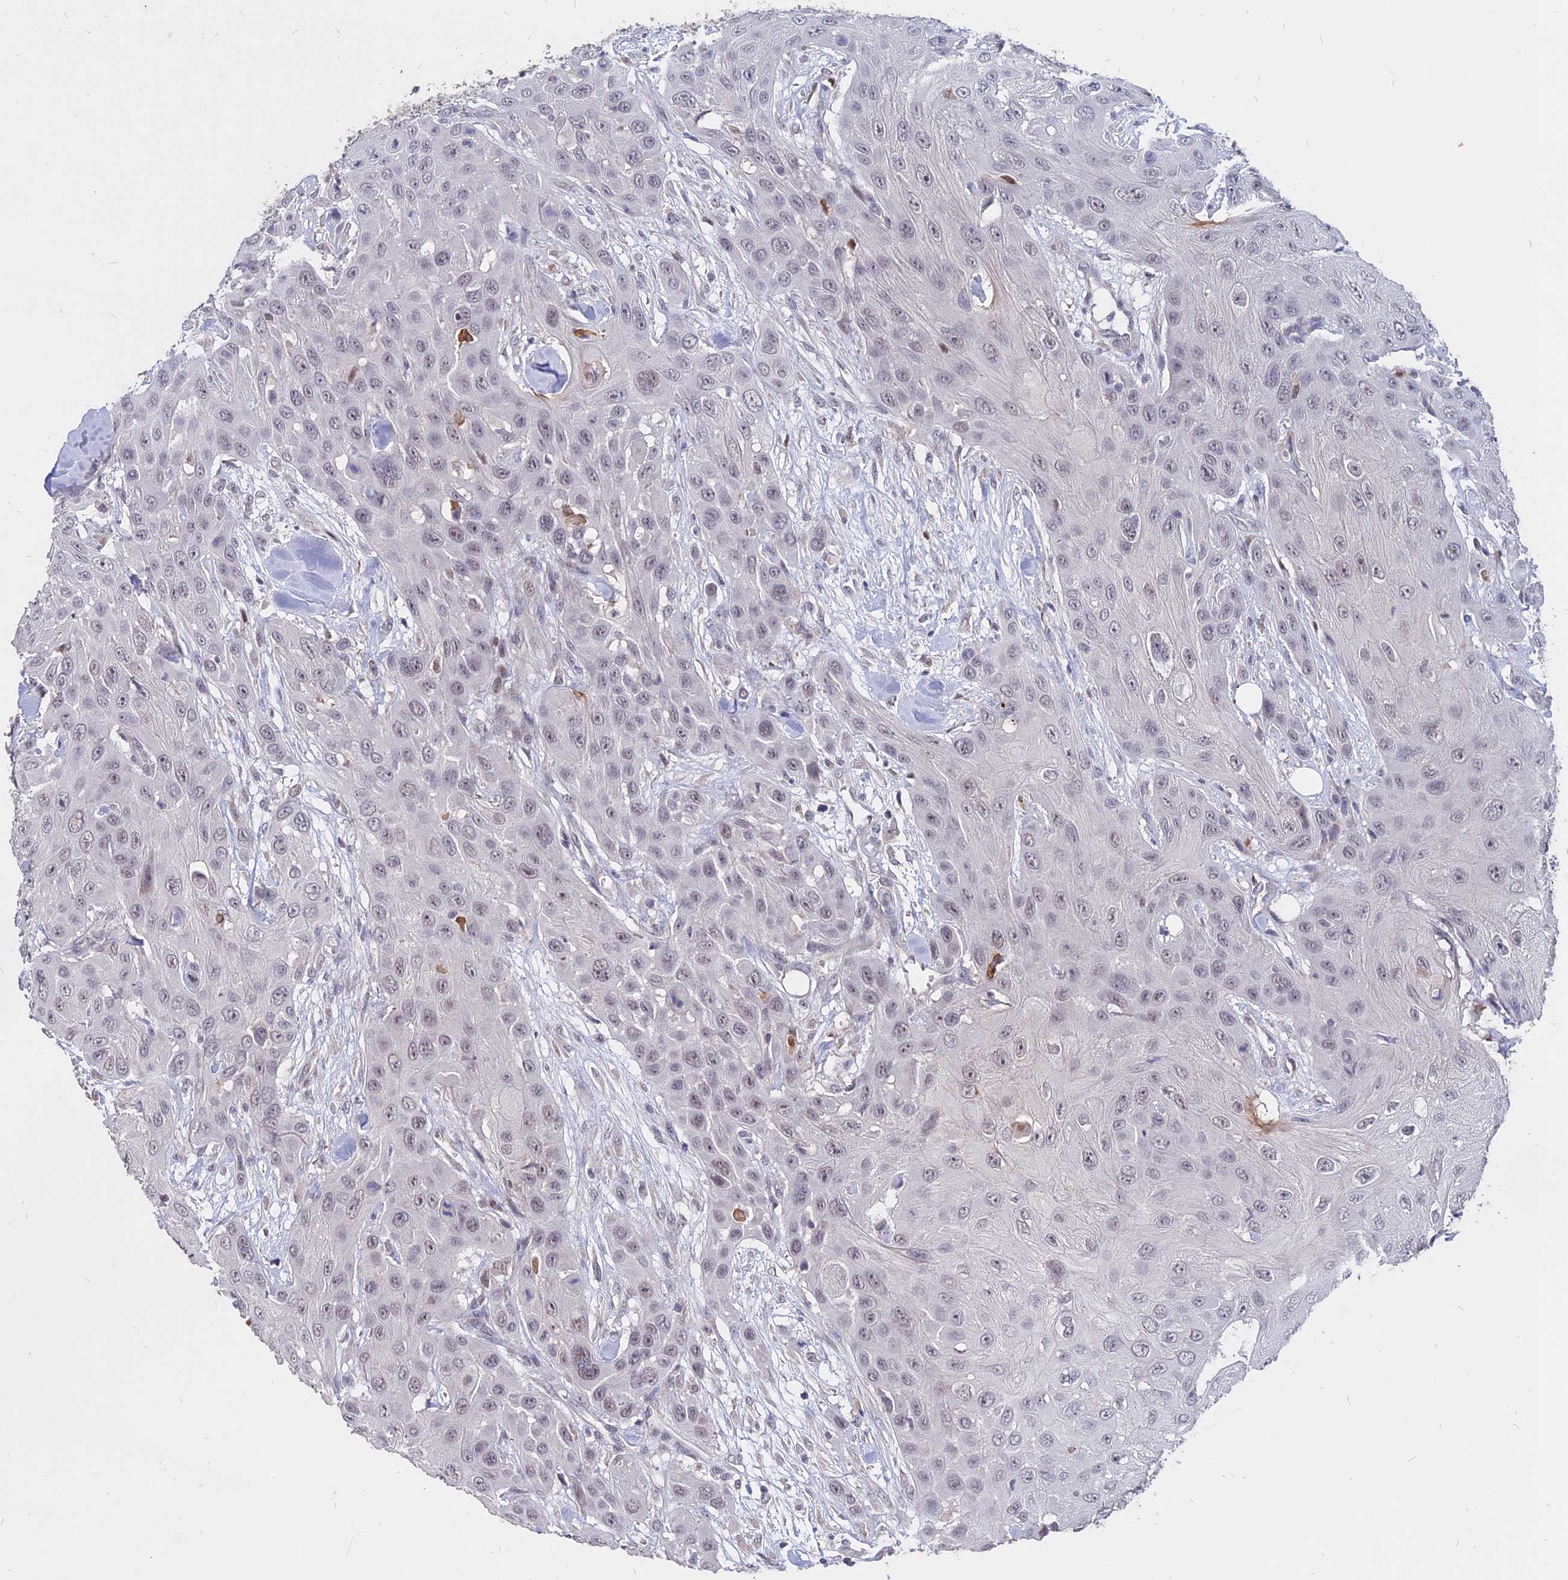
{"staining": {"intensity": "weak", "quantity": "25%-75%", "location": "nuclear"}, "tissue": "head and neck cancer", "cell_type": "Tumor cells", "image_type": "cancer", "snomed": [{"axis": "morphology", "description": "Squamous cell carcinoma, NOS"}, {"axis": "topography", "description": "Head-Neck"}], "caption": "About 25%-75% of tumor cells in head and neck squamous cell carcinoma demonstrate weak nuclear protein expression as visualized by brown immunohistochemical staining.", "gene": "TMEM263", "patient": {"sex": "male", "age": 81}}